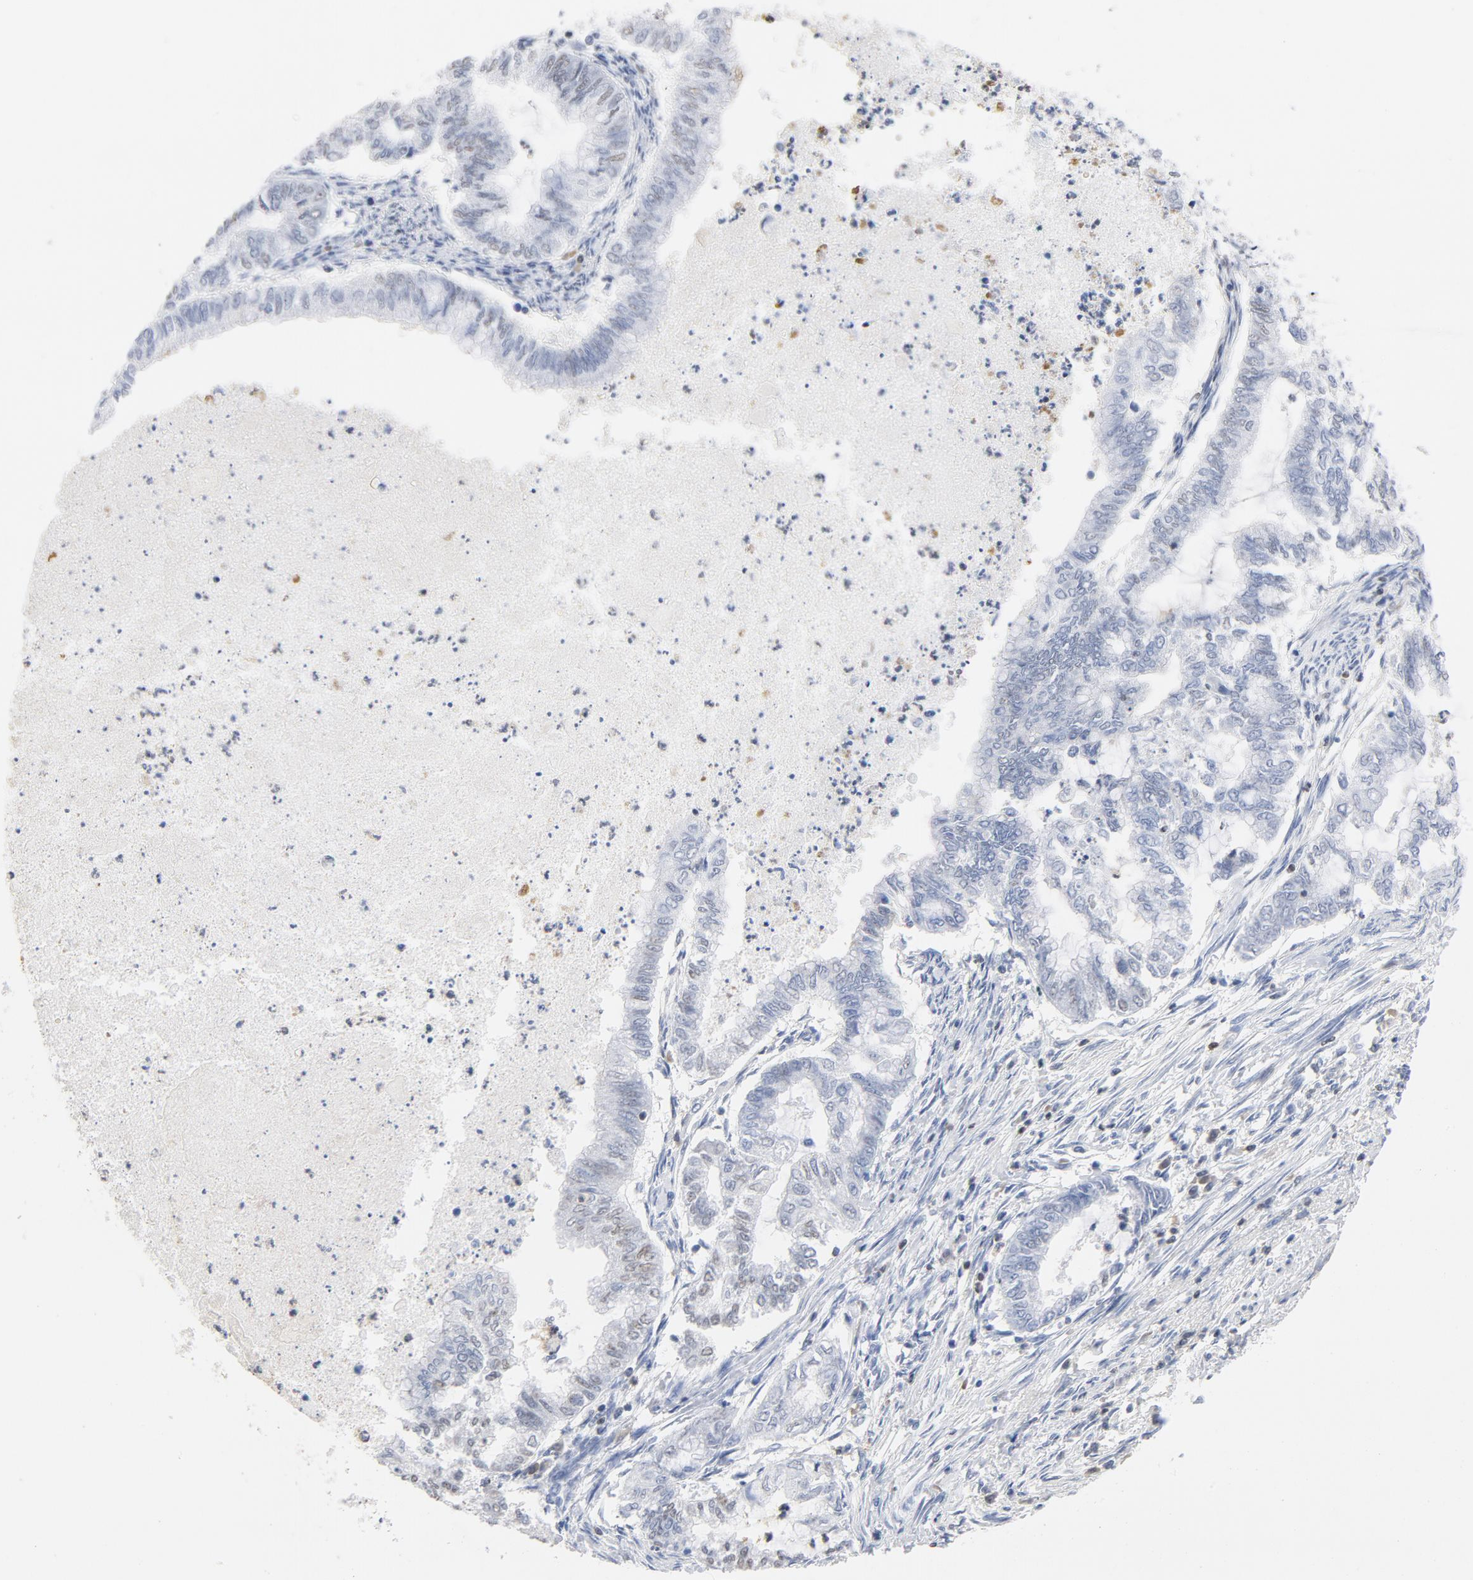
{"staining": {"intensity": "weak", "quantity": "25%-75%", "location": "nuclear"}, "tissue": "endometrial cancer", "cell_type": "Tumor cells", "image_type": "cancer", "snomed": [{"axis": "morphology", "description": "Adenocarcinoma, NOS"}, {"axis": "topography", "description": "Endometrium"}], "caption": "The photomicrograph demonstrates a brown stain indicating the presence of a protein in the nuclear of tumor cells in endometrial cancer.", "gene": "CDKN1B", "patient": {"sex": "female", "age": 79}}